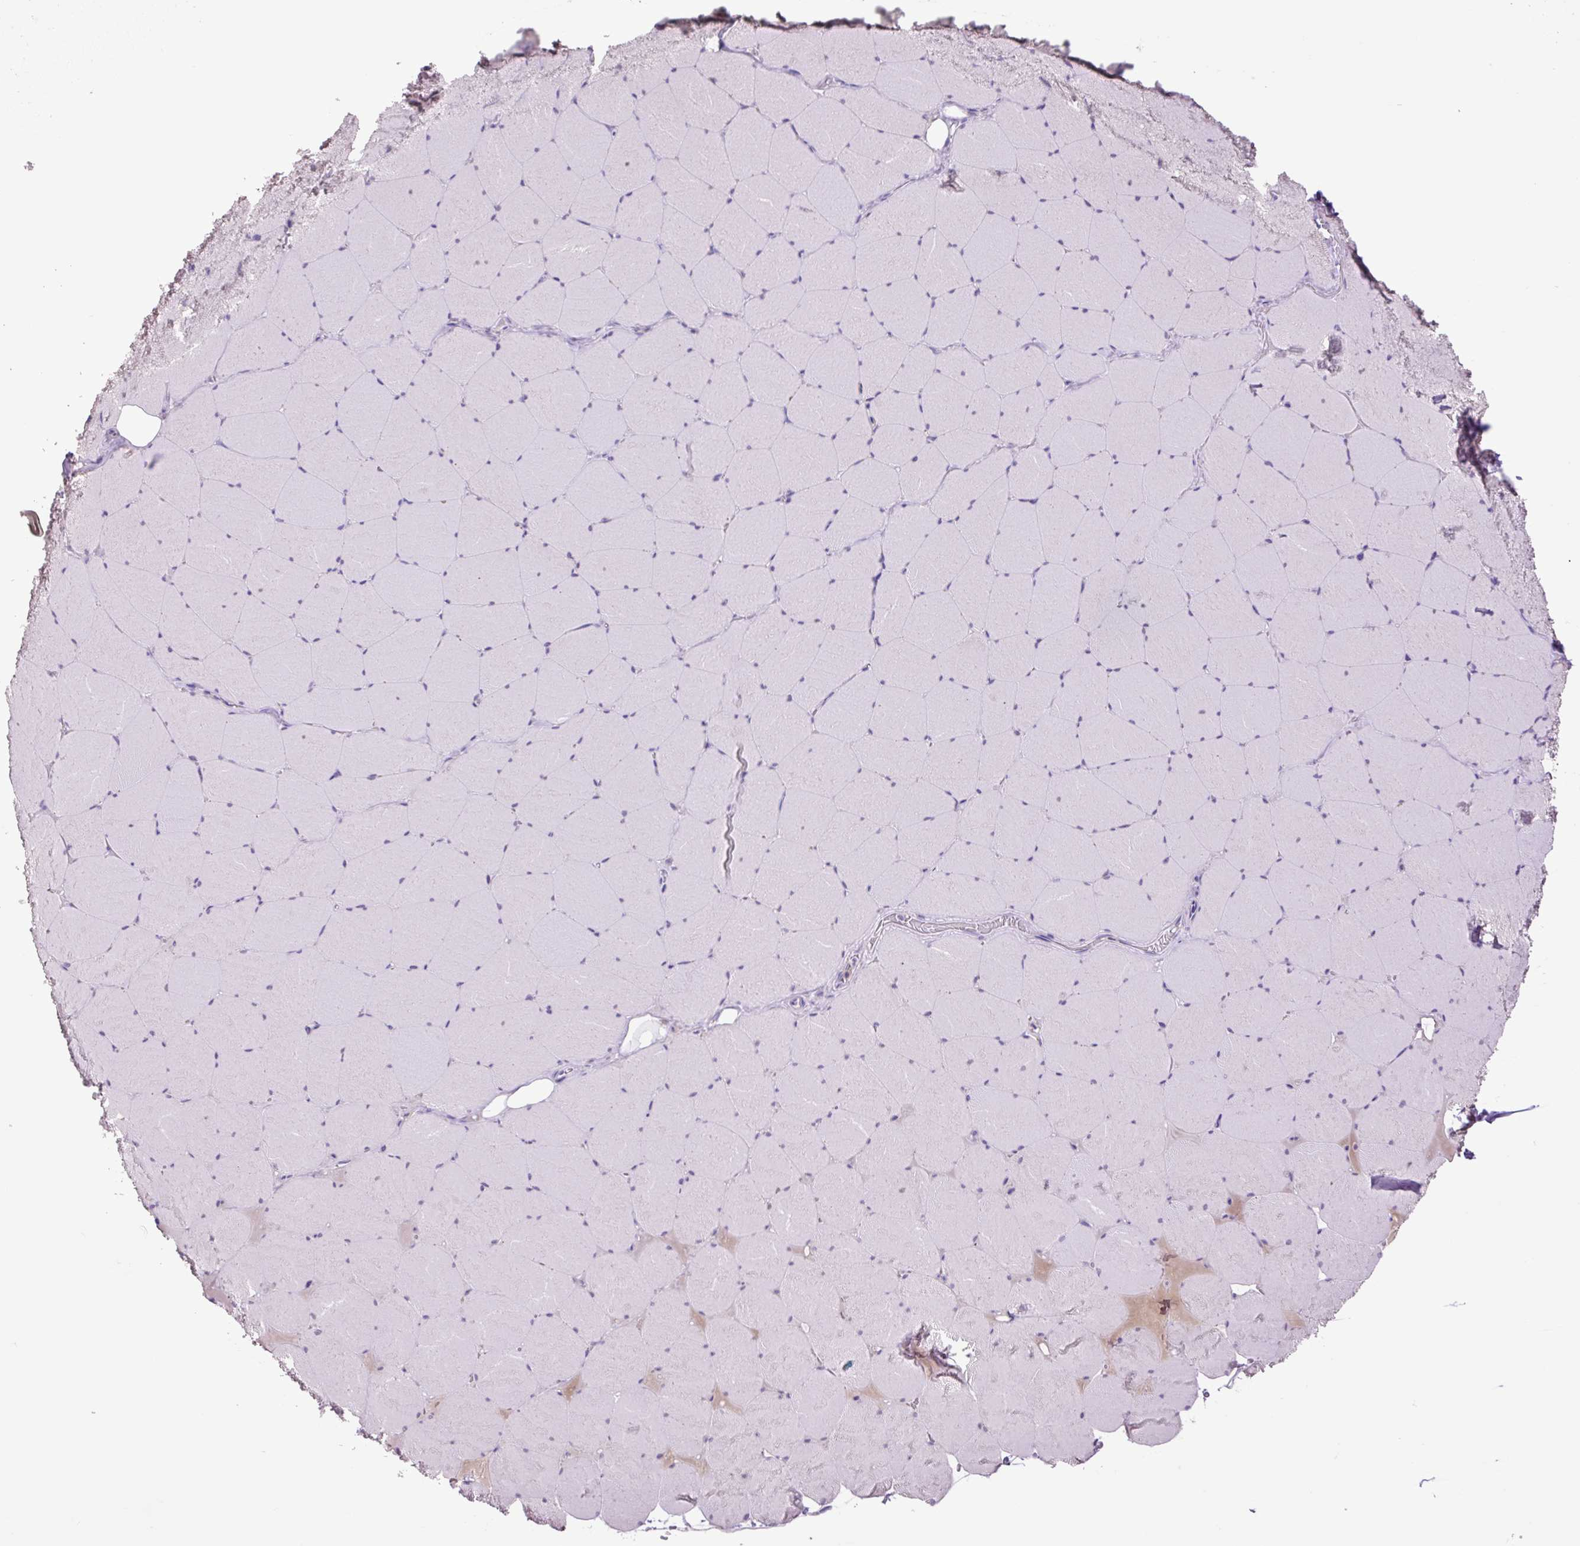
{"staining": {"intensity": "negative", "quantity": "none", "location": "none"}, "tissue": "skeletal muscle", "cell_type": "Myocytes", "image_type": "normal", "snomed": [{"axis": "morphology", "description": "Normal tissue, NOS"}, {"axis": "topography", "description": "Skeletal muscle"}, {"axis": "topography", "description": "Head-Neck"}], "caption": "IHC micrograph of unremarkable human skeletal muscle stained for a protein (brown), which exhibits no positivity in myocytes.", "gene": "MFSD3", "patient": {"sex": "male", "age": 66}}